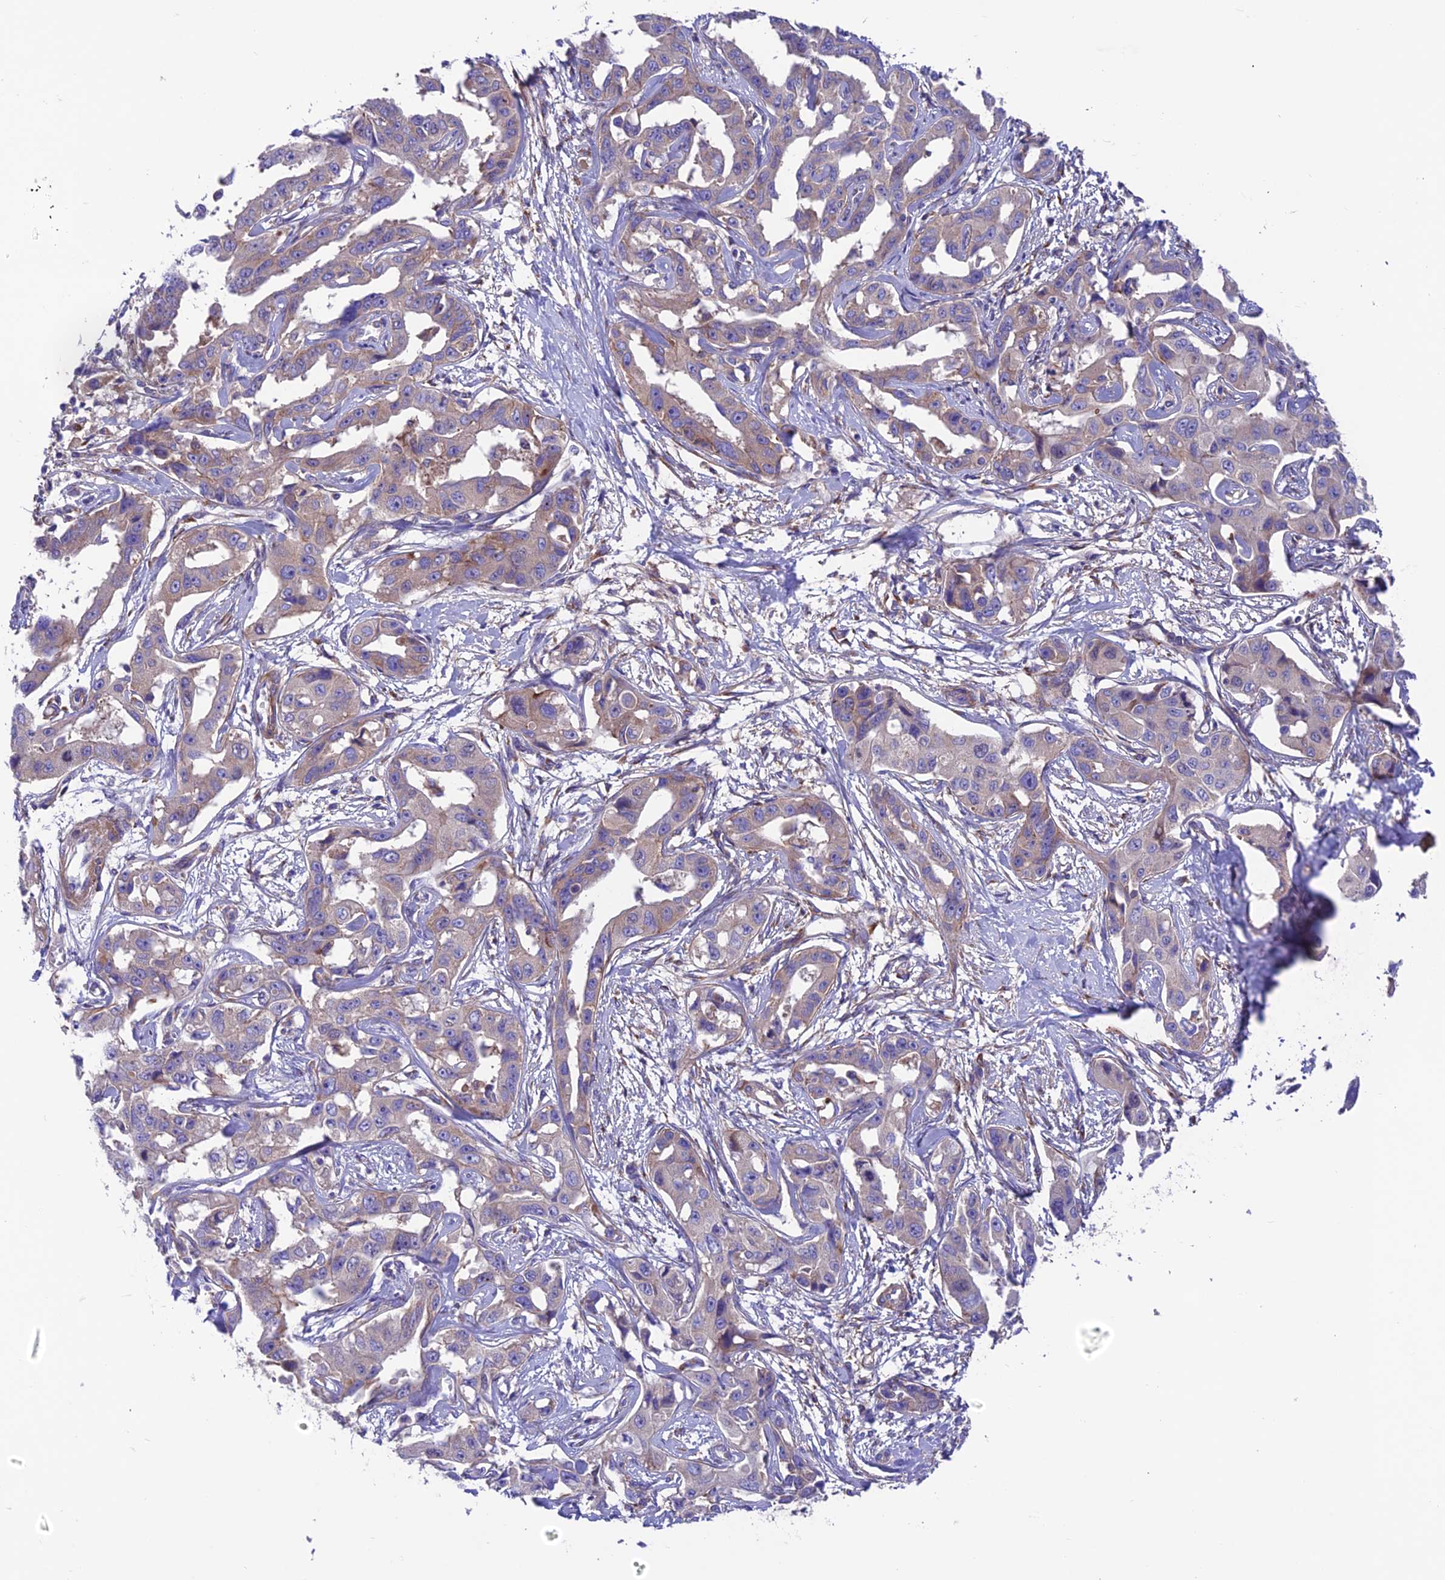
{"staining": {"intensity": "weak", "quantity": "25%-75%", "location": "cytoplasmic/membranous"}, "tissue": "liver cancer", "cell_type": "Tumor cells", "image_type": "cancer", "snomed": [{"axis": "morphology", "description": "Cholangiocarcinoma"}, {"axis": "topography", "description": "Liver"}], "caption": "A brown stain highlights weak cytoplasmic/membranous positivity of a protein in human cholangiocarcinoma (liver) tumor cells.", "gene": "VPS16", "patient": {"sex": "male", "age": 59}}